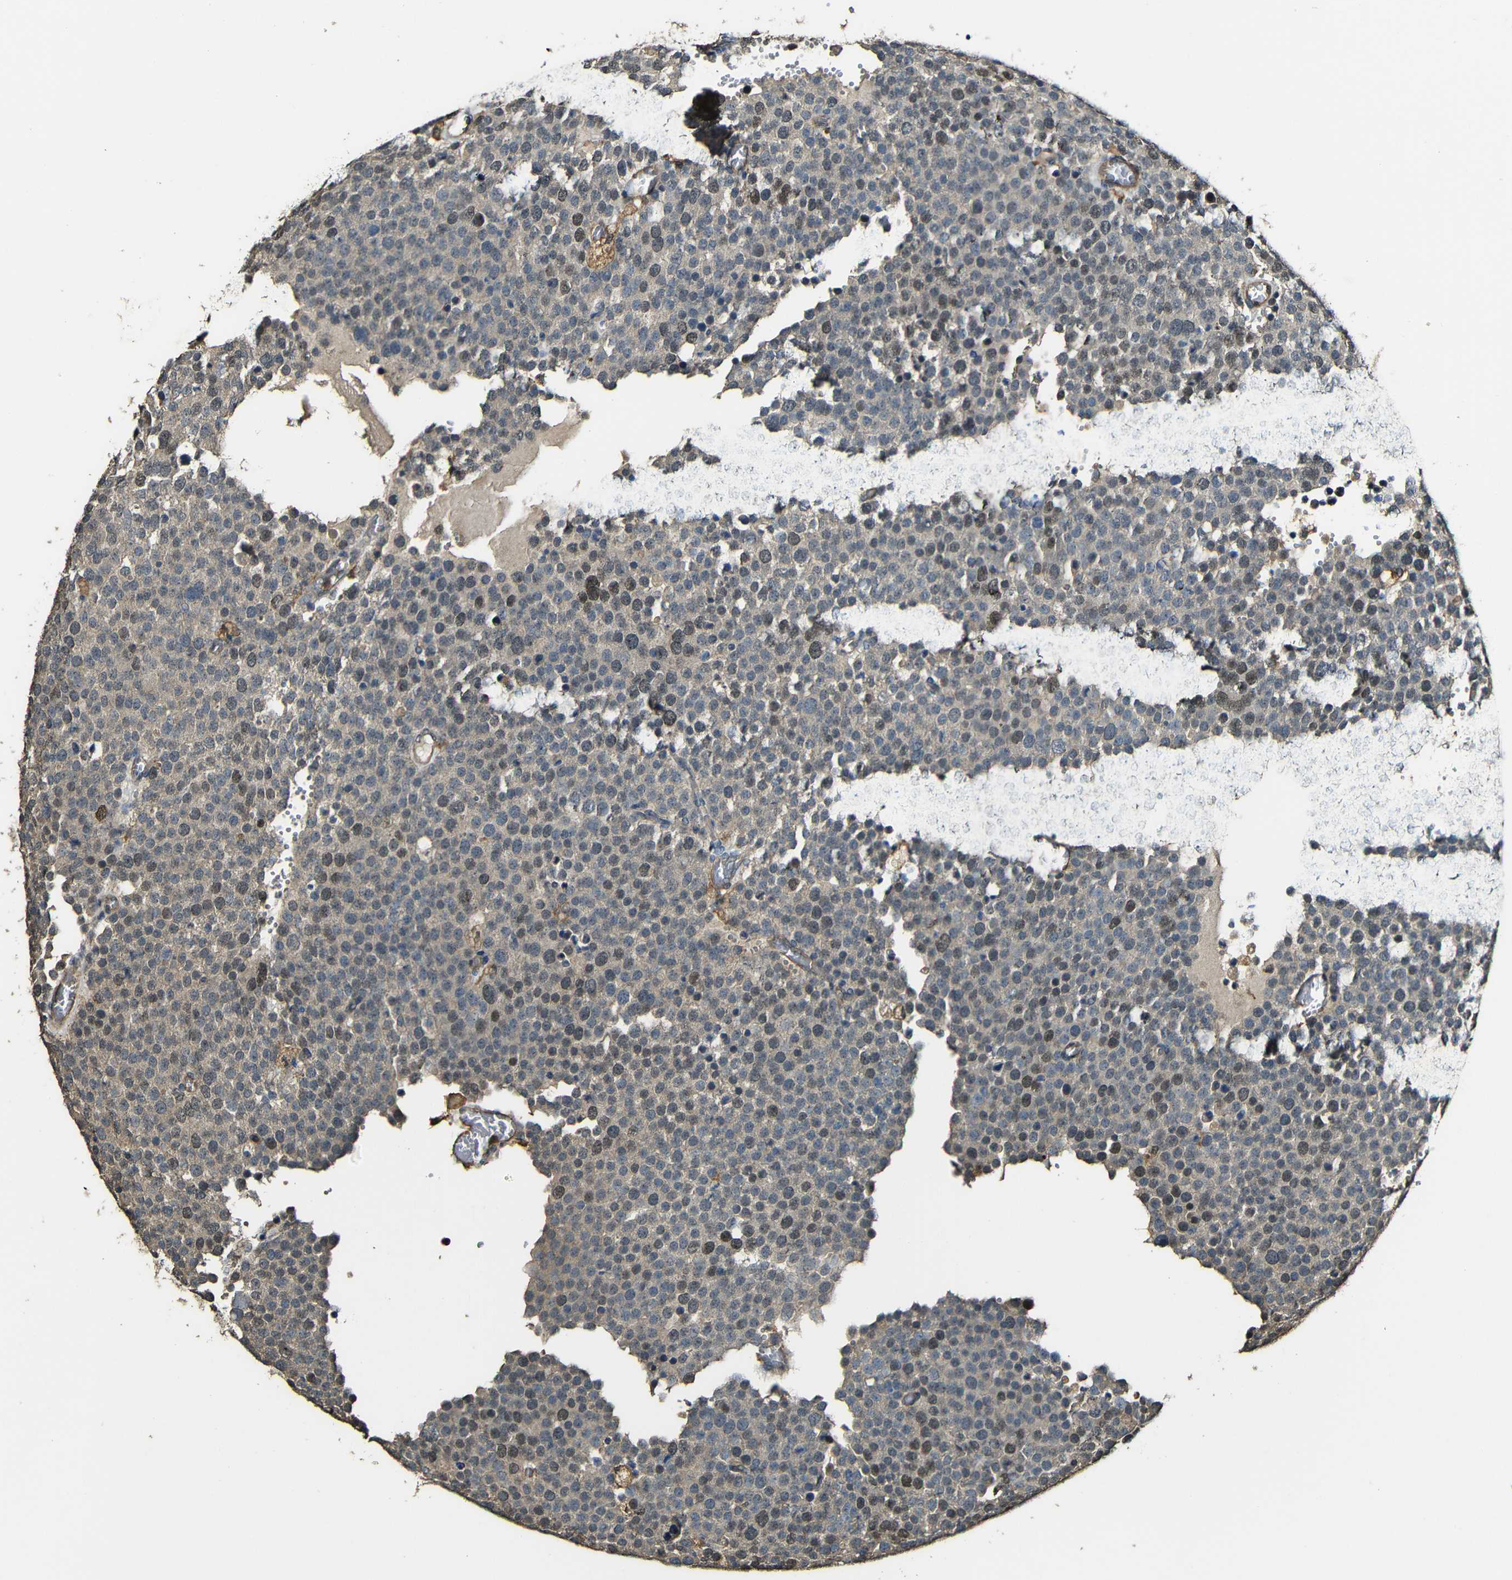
{"staining": {"intensity": "weak", "quantity": "25%-75%", "location": "cytoplasmic/membranous,nuclear"}, "tissue": "testis cancer", "cell_type": "Tumor cells", "image_type": "cancer", "snomed": [{"axis": "morphology", "description": "Normal tissue, NOS"}, {"axis": "morphology", "description": "Seminoma, NOS"}, {"axis": "topography", "description": "Testis"}], "caption": "Immunohistochemistry staining of testis cancer (seminoma), which displays low levels of weak cytoplasmic/membranous and nuclear positivity in approximately 25%-75% of tumor cells indicating weak cytoplasmic/membranous and nuclear protein expression. The staining was performed using DAB (brown) for protein detection and nuclei were counterstained in hematoxylin (blue).", "gene": "CASP8", "patient": {"sex": "male", "age": 71}}